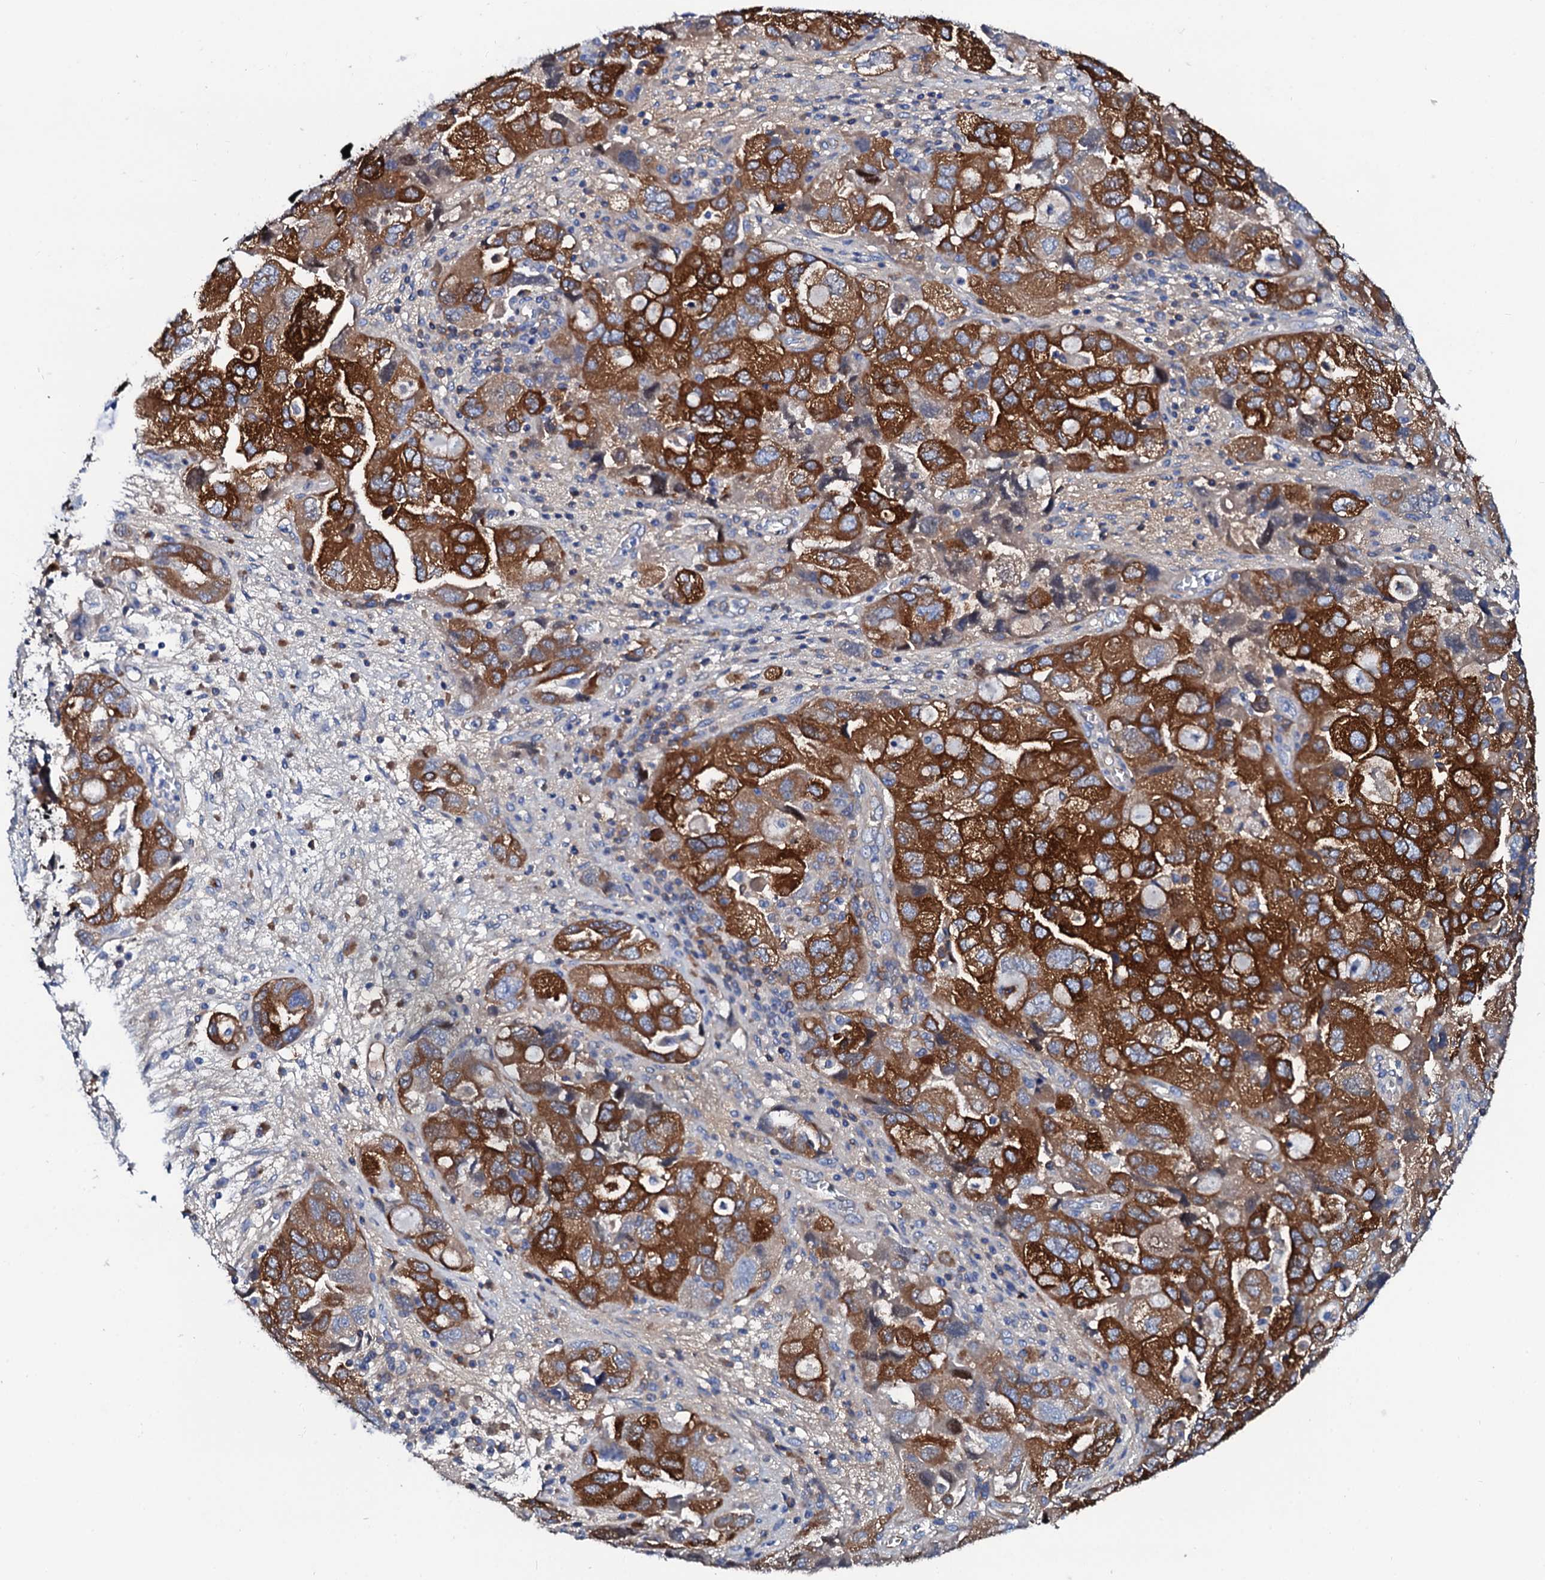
{"staining": {"intensity": "strong", "quantity": "25%-75%", "location": "cytoplasmic/membranous"}, "tissue": "ovarian cancer", "cell_type": "Tumor cells", "image_type": "cancer", "snomed": [{"axis": "morphology", "description": "Carcinoma, NOS"}, {"axis": "morphology", "description": "Cystadenocarcinoma, serous, NOS"}, {"axis": "topography", "description": "Ovary"}], "caption": "Human ovarian carcinoma stained for a protein (brown) displays strong cytoplasmic/membranous positive expression in about 25%-75% of tumor cells.", "gene": "GLB1L3", "patient": {"sex": "female", "age": 69}}